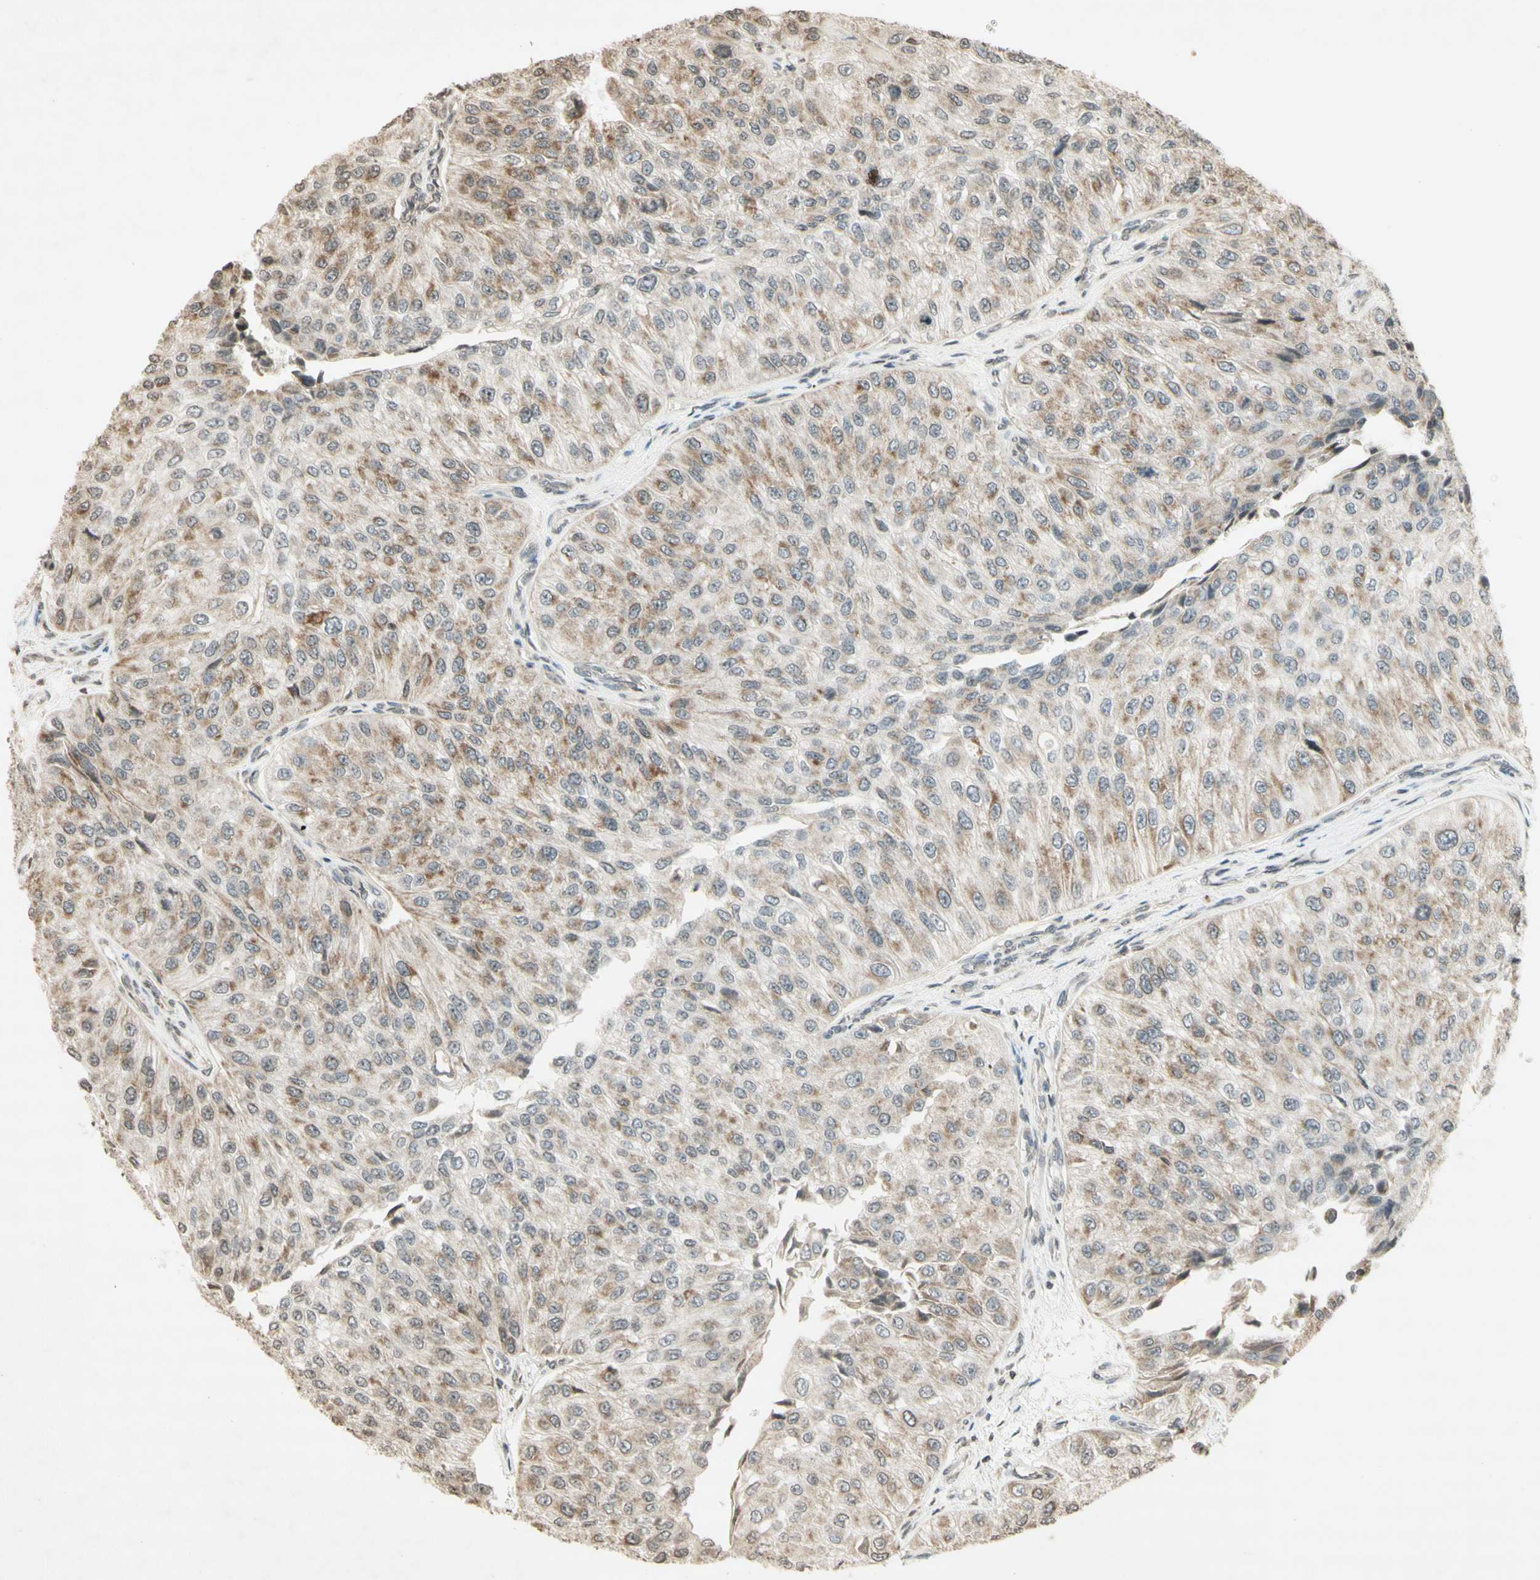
{"staining": {"intensity": "moderate", "quantity": "25%-75%", "location": "cytoplasmic/membranous"}, "tissue": "urothelial cancer", "cell_type": "Tumor cells", "image_type": "cancer", "snomed": [{"axis": "morphology", "description": "Urothelial carcinoma, High grade"}, {"axis": "topography", "description": "Kidney"}, {"axis": "topography", "description": "Urinary bladder"}], "caption": "A medium amount of moderate cytoplasmic/membranous positivity is identified in about 25%-75% of tumor cells in high-grade urothelial carcinoma tissue.", "gene": "CCNI", "patient": {"sex": "male", "age": 77}}